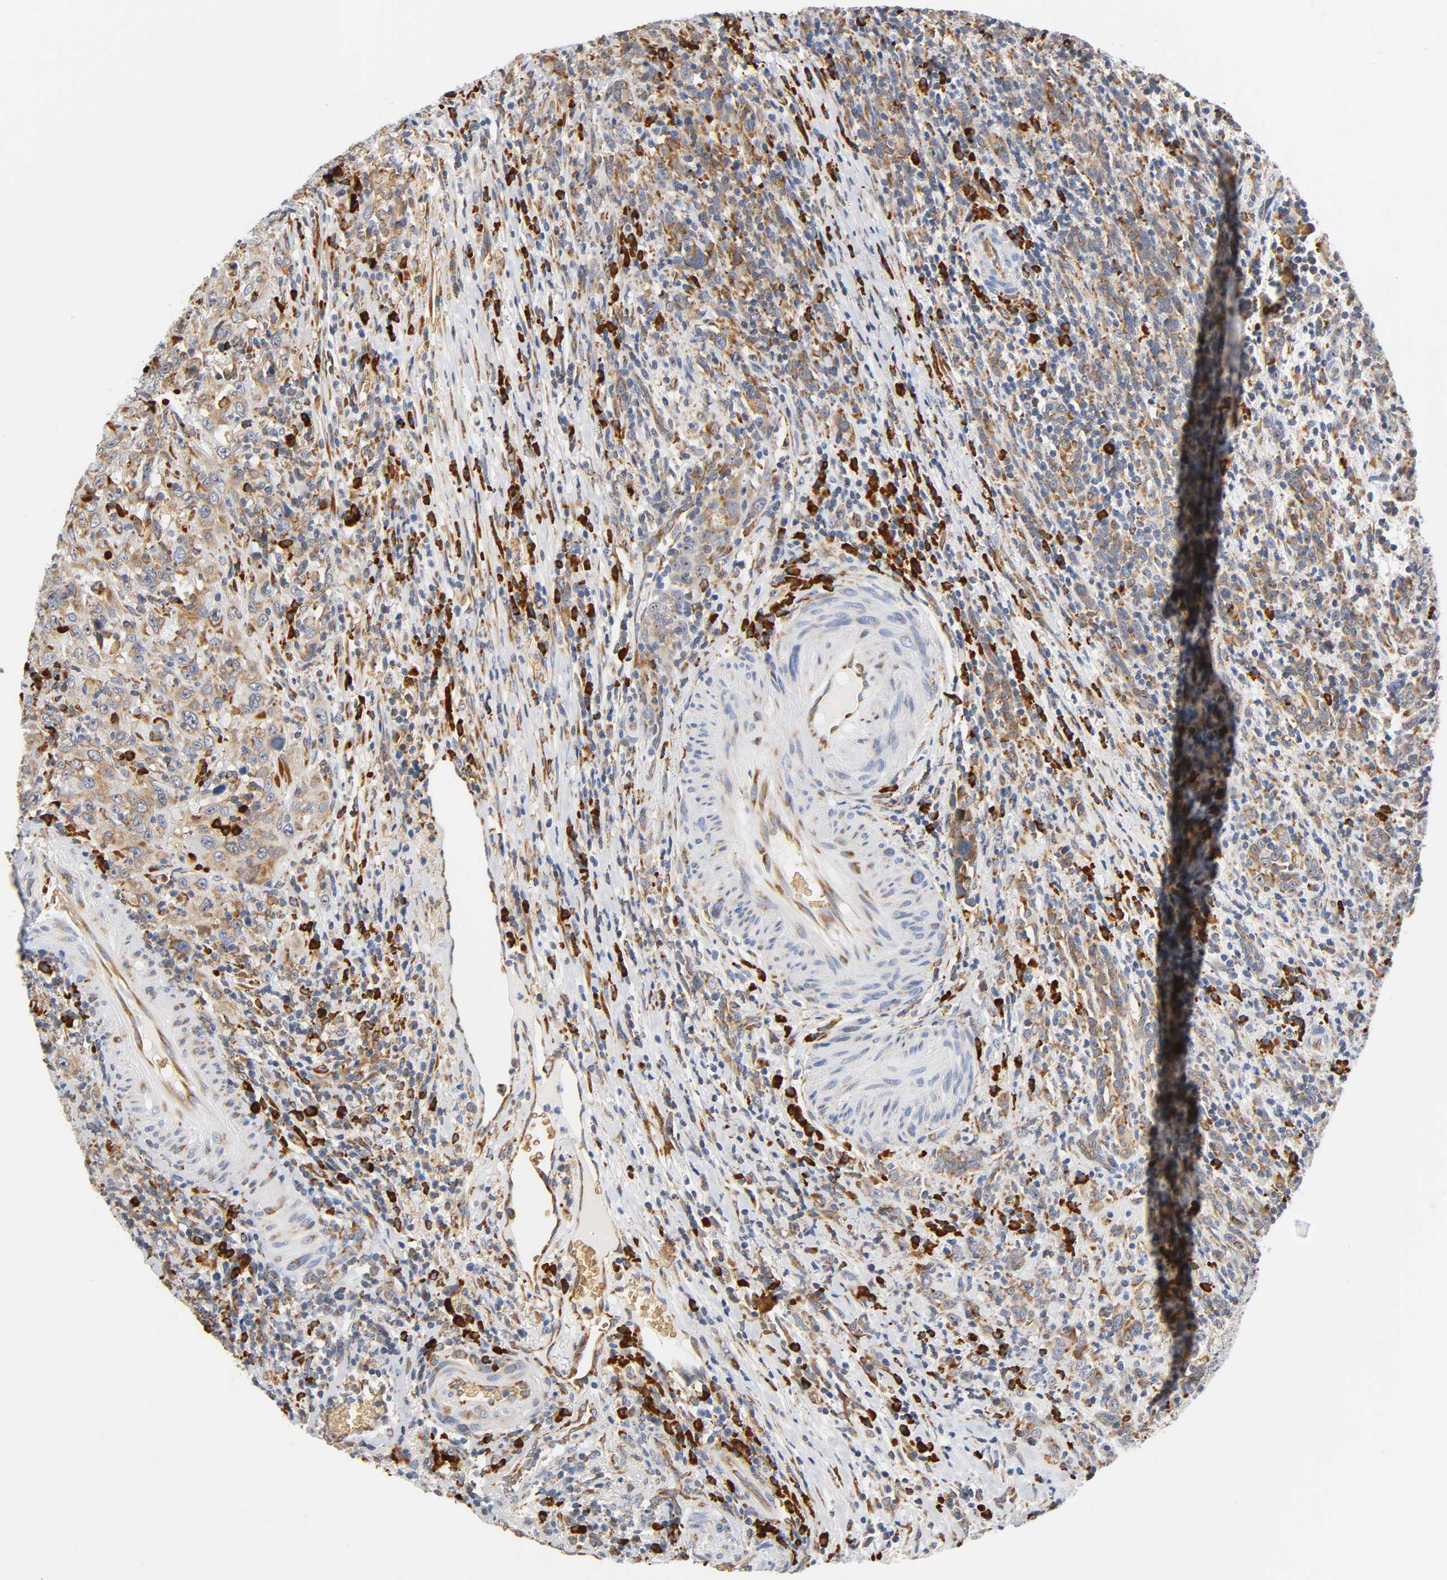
{"staining": {"intensity": "weak", "quantity": ">75%", "location": "cytoplasmic/membranous"}, "tissue": "urothelial cancer", "cell_type": "Tumor cells", "image_type": "cancer", "snomed": [{"axis": "morphology", "description": "Urothelial carcinoma, High grade"}, {"axis": "topography", "description": "Urinary bladder"}], "caption": "IHC micrograph of human urothelial carcinoma (high-grade) stained for a protein (brown), which shows low levels of weak cytoplasmic/membranous staining in about >75% of tumor cells.", "gene": "UCKL1", "patient": {"sex": "male", "age": 61}}